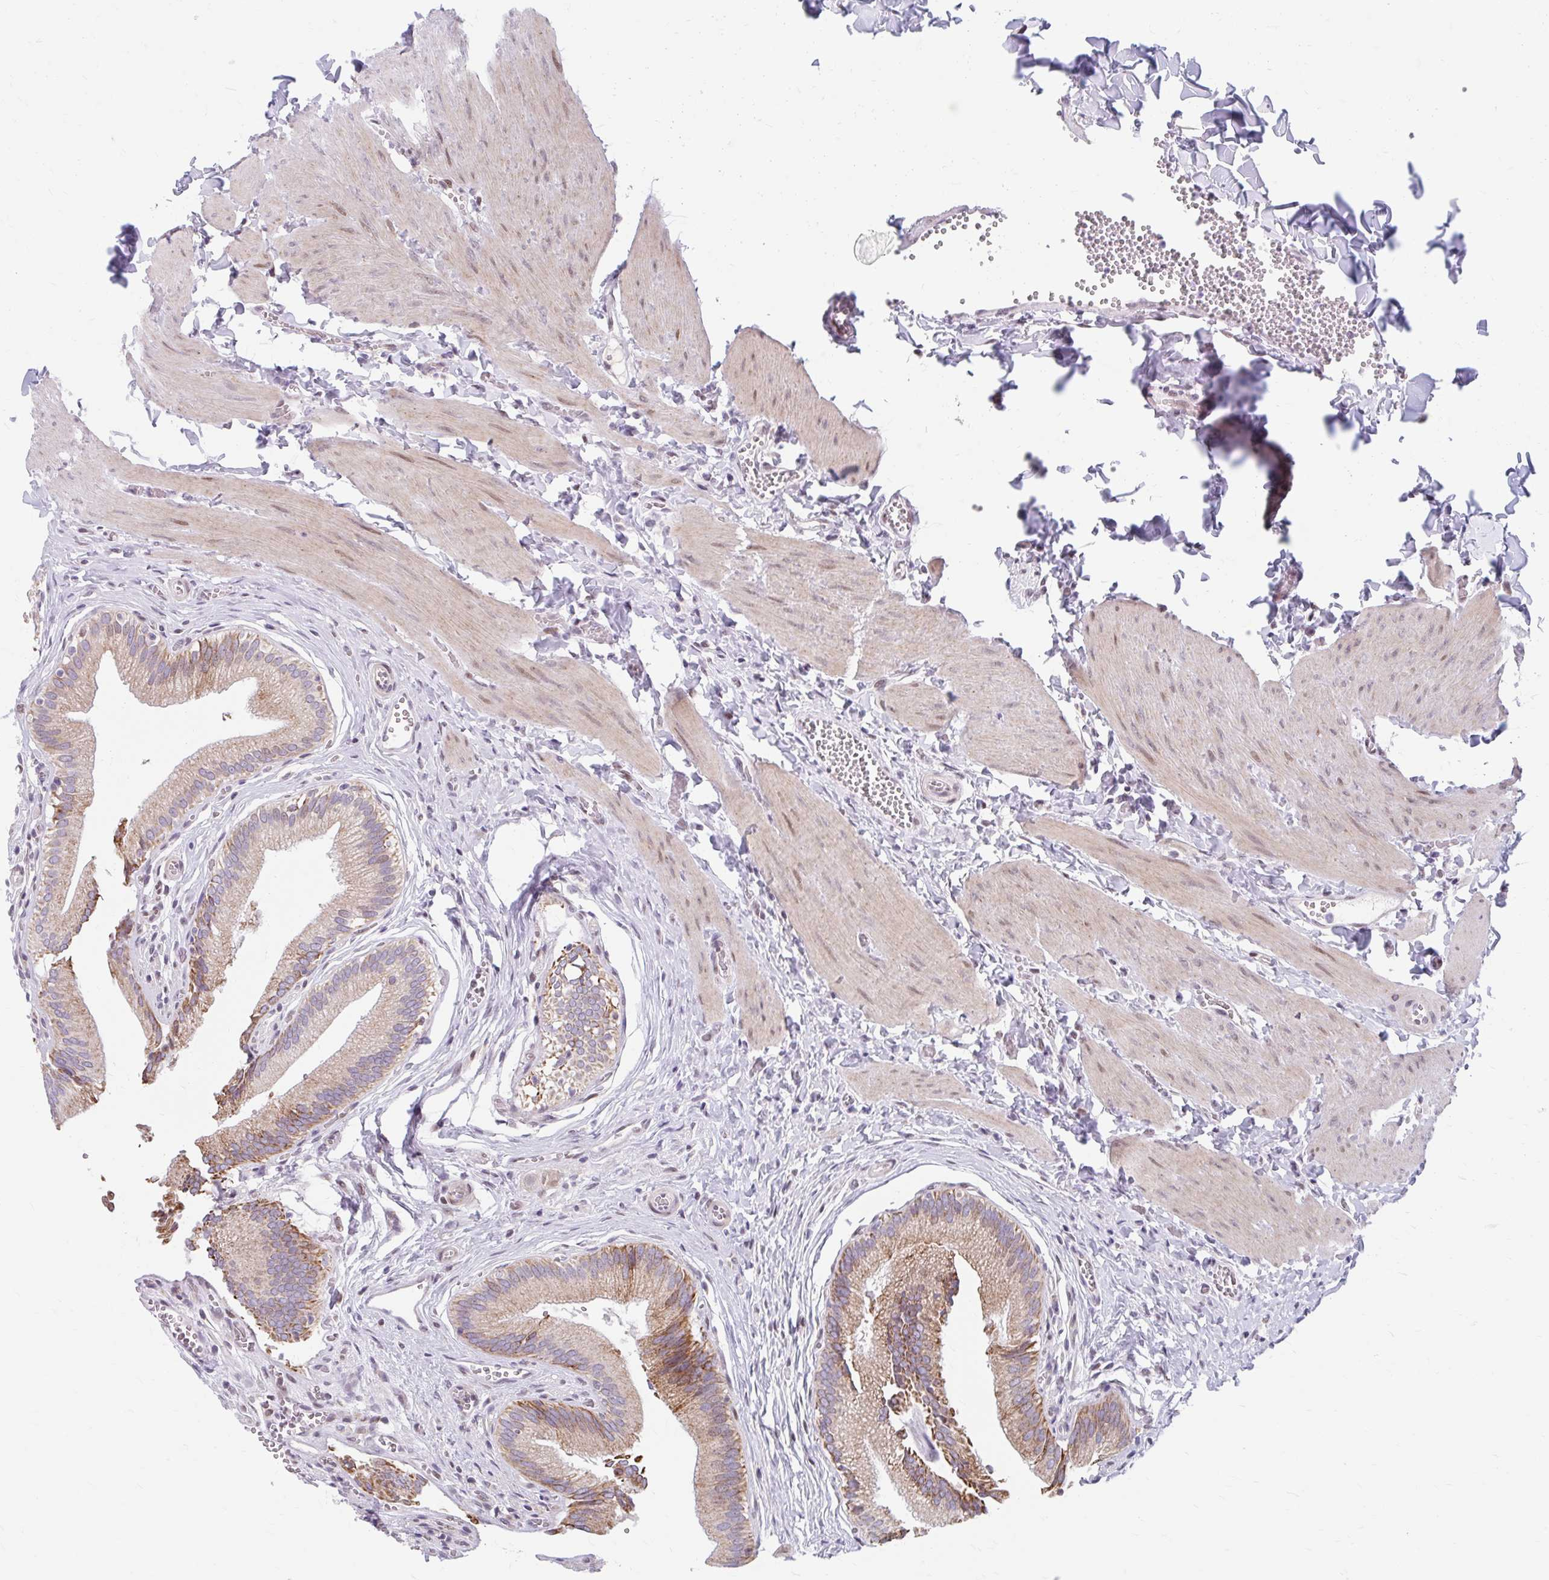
{"staining": {"intensity": "moderate", "quantity": "25%-75%", "location": "cytoplasmic/membranous"}, "tissue": "gallbladder", "cell_type": "Glandular cells", "image_type": "normal", "snomed": [{"axis": "morphology", "description": "Normal tissue, NOS"}, {"axis": "topography", "description": "Gallbladder"}], "caption": "Immunohistochemical staining of normal gallbladder displays medium levels of moderate cytoplasmic/membranous staining in approximately 25%-75% of glandular cells.", "gene": "BEAN1", "patient": {"sex": "male", "age": 17}}